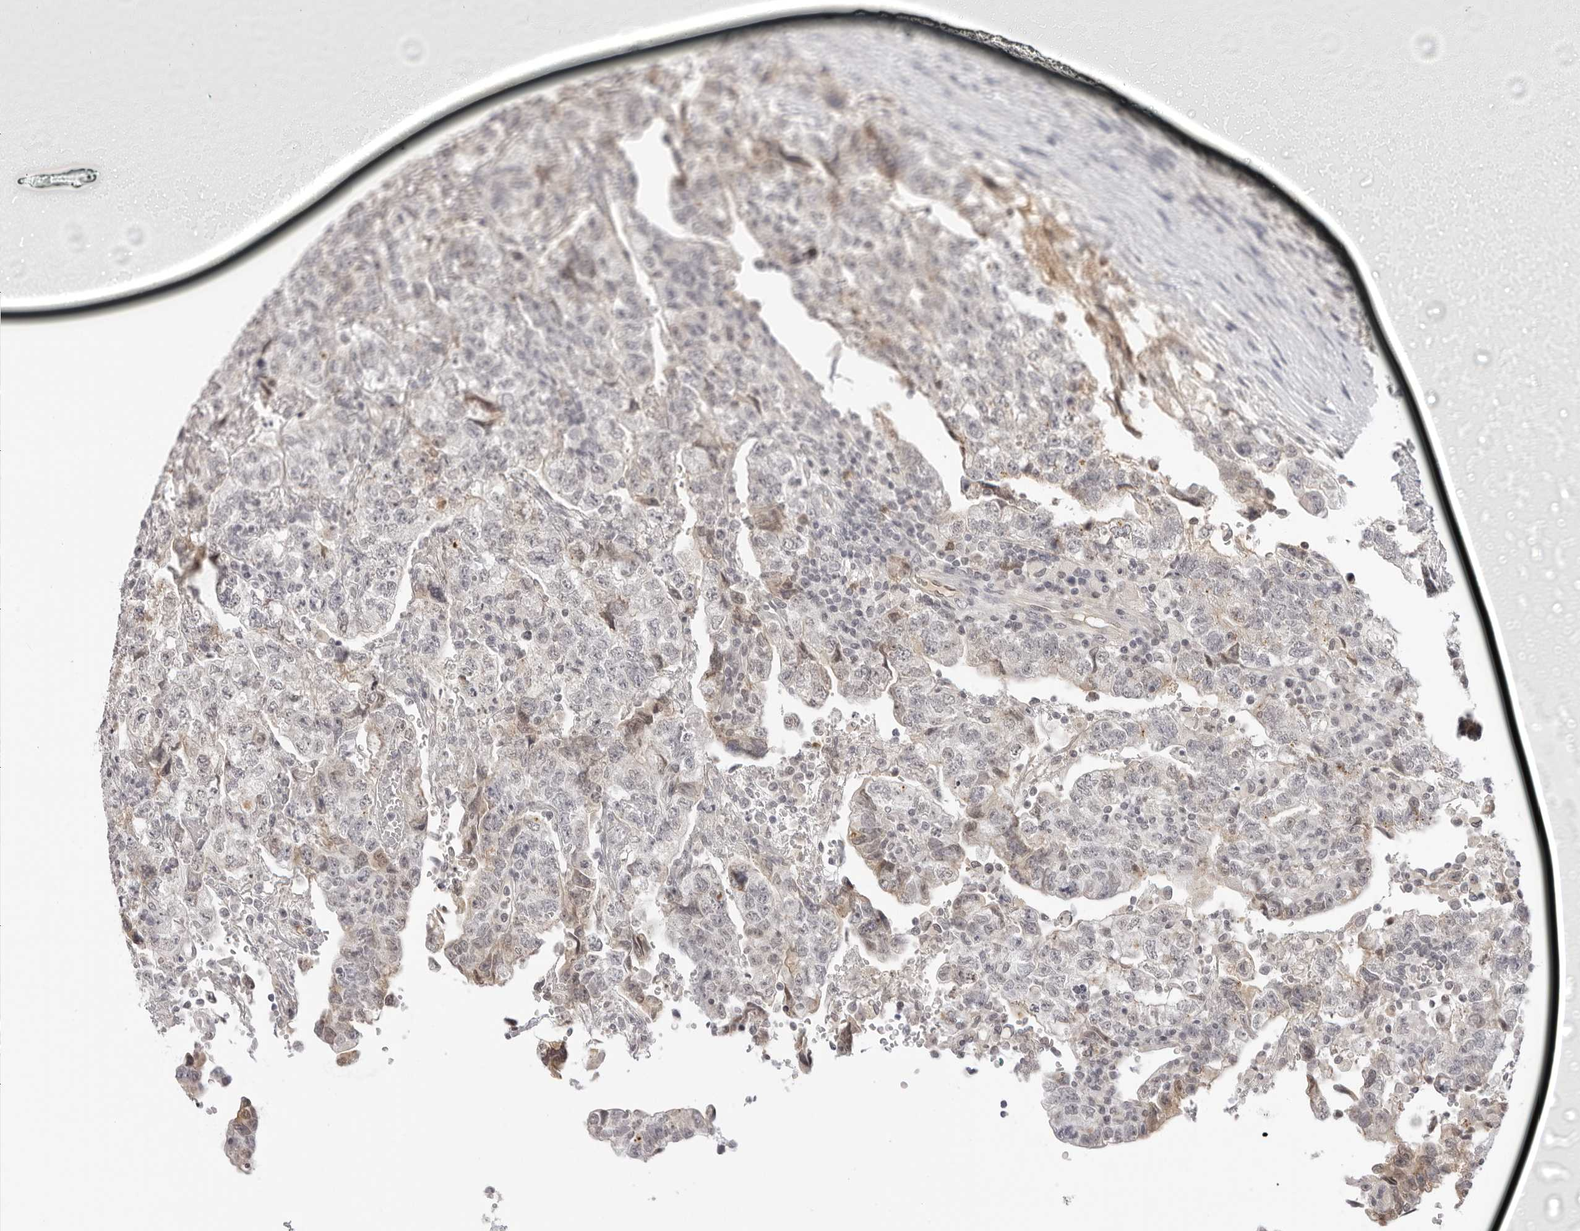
{"staining": {"intensity": "moderate", "quantity": "<25%", "location": "cytoplasmic/membranous"}, "tissue": "testis cancer", "cell_type": "Tumor cells", "image_type": "cancer", "snomed": [{"axis": "morphology", "description": "Normal tissue, NOS"}, {"axis": "morphology", "description": "Carcinoma, Embryonal, NOS"}, {"axis": "topography", "description": "Testis"}], "caption": "Testis cancer (embryonal carcinoma) tissue shows moderate cytoplasmic/membranous staining in about <25% of tumor cells", "gene": "STRADB", "patient": {"sex": "male", "age": 36}}